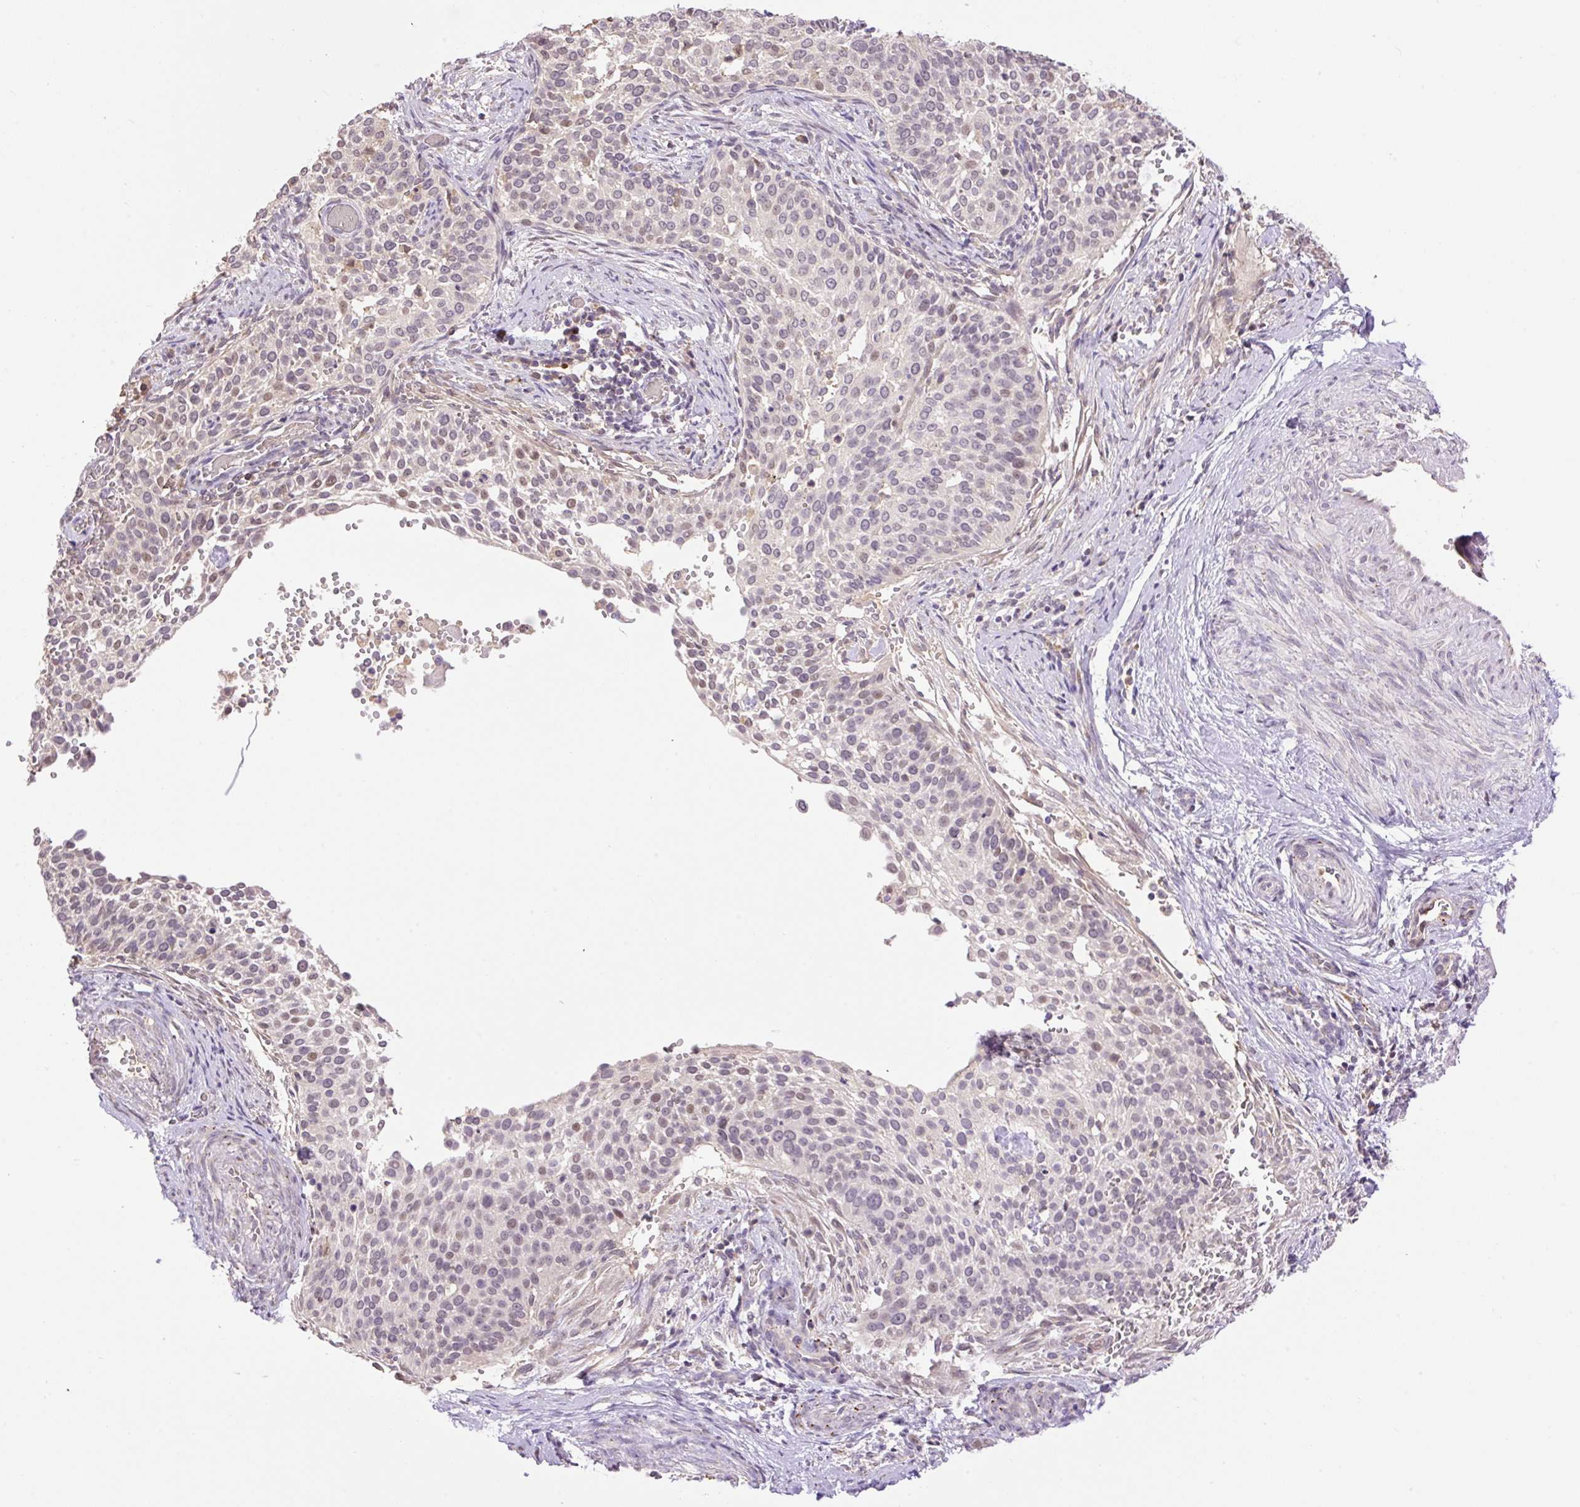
{"staining": {"intensity": "negative", "quantity": "none", "location": "none"}, "tissue": "cervical cancer", "cell_type": "Tumor cells", "image_type": "cancer", "snomed": [{"axis": "morphology", "description": "Squamous cell carcinoma, NOS"}, {"axis": "topography", "description": "Cervix"}], "caption": "Immunohistochemistry (IHC) of human cervical cancer (squamous cell carcinoma) exhibits no staining in tumor cells.", "gene": "HABP4", "patient": {"sex": "female", "age": 44}}